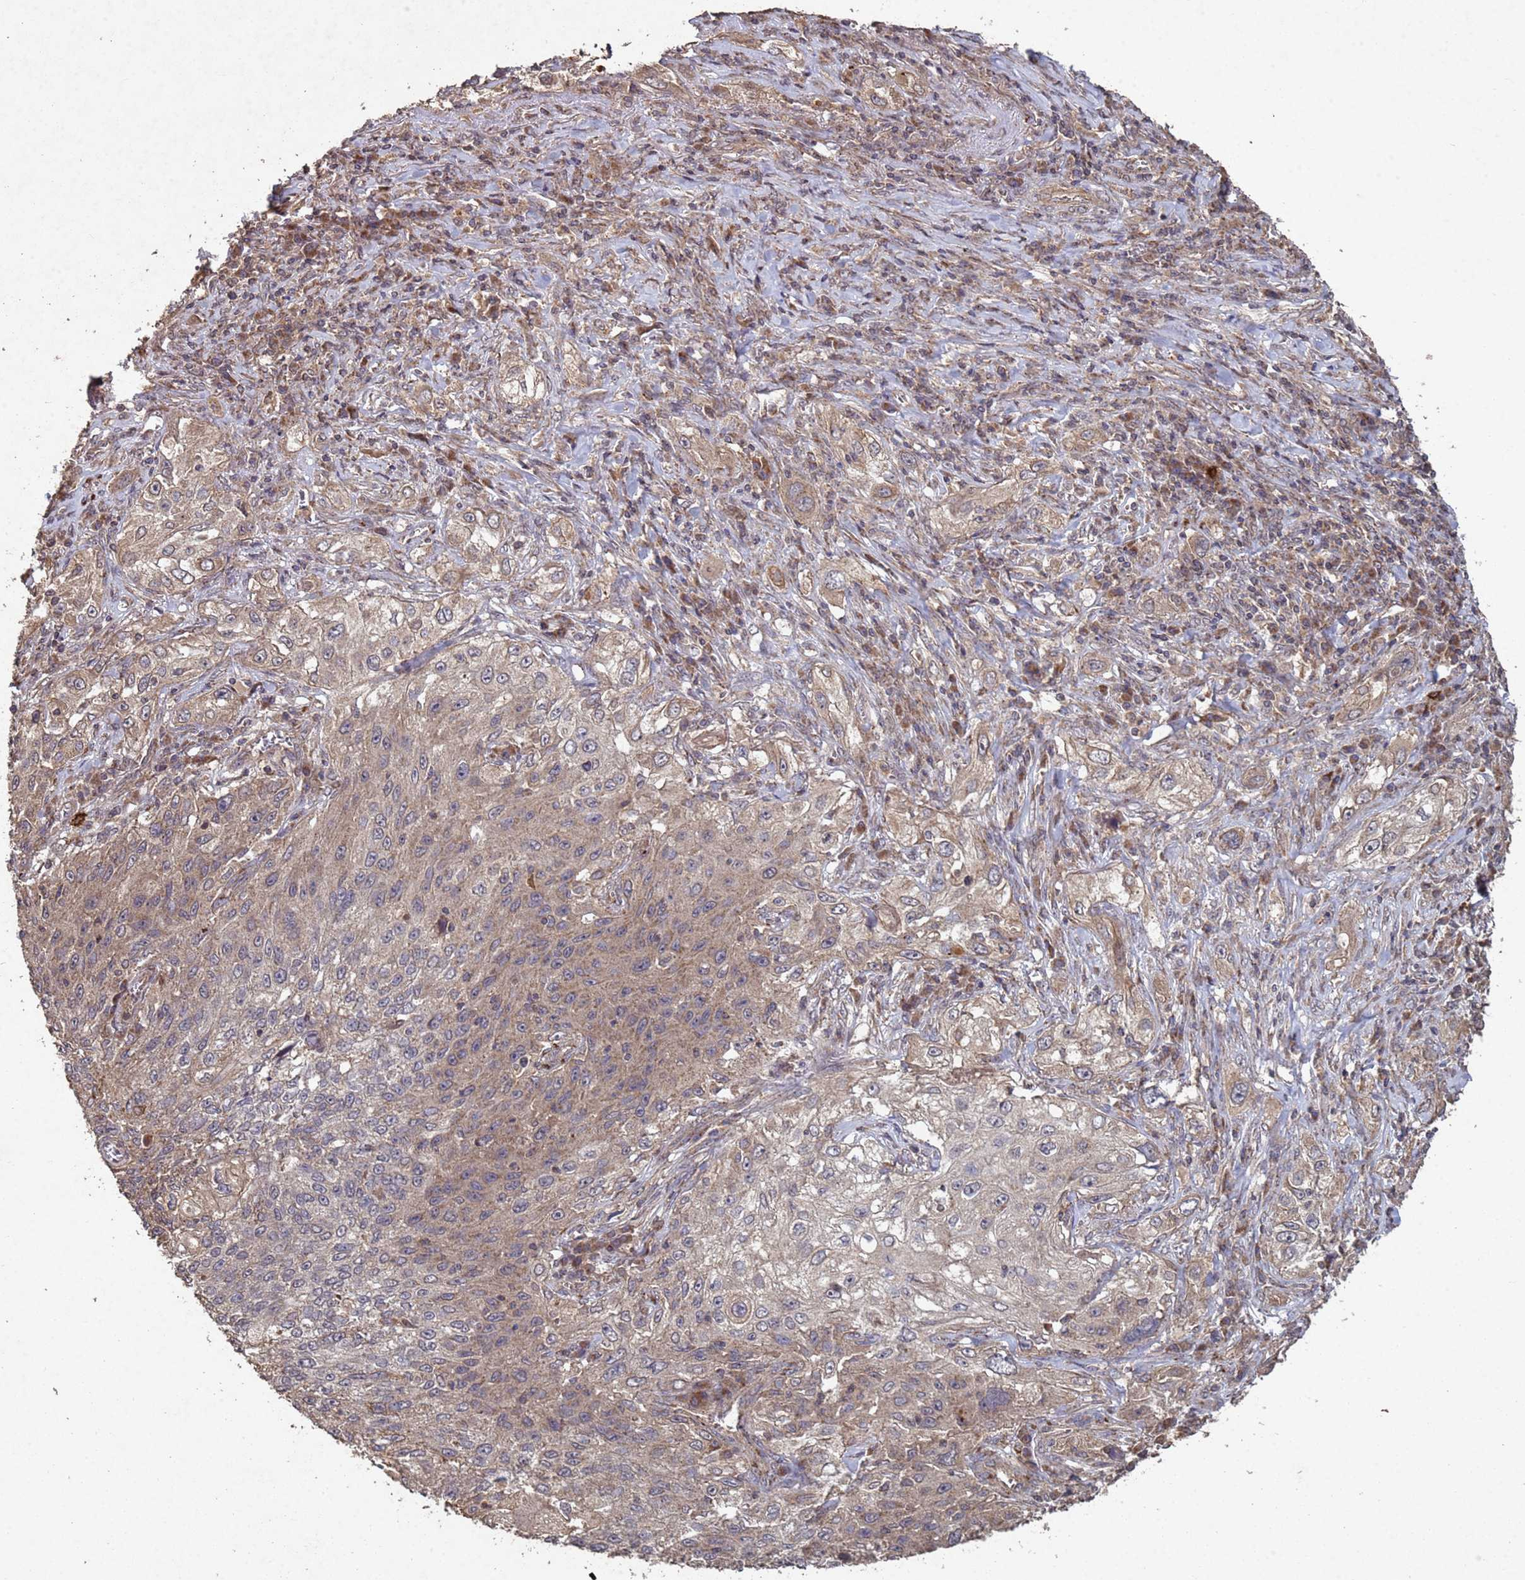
{"staining": {"intensity": "weak", "quantity": "25%-75%", "location": "cytoplasmic/membranous"}, "tissue": "lung cancer", "cell_type": "Tumor cells", "image_type": "cancer", "snomed": [{"axis": "morphology", "description": "Squamous cell carcinoma, NOS"}, {"axis": "topography", "description": "Lung"}], "caption": "Immunohistochemical staining of lung squamous cell carcinoma displays low levels of weak cytoplasmic/membranous expression in approximately 25%-75% of tumor cells. (Stains: DAB in brown, nuclei in blue, Microscopy: brightfield microscopy at high magnification).", "gene": "FASTKD1", "patient": {"sex": "female", "age": 69}}